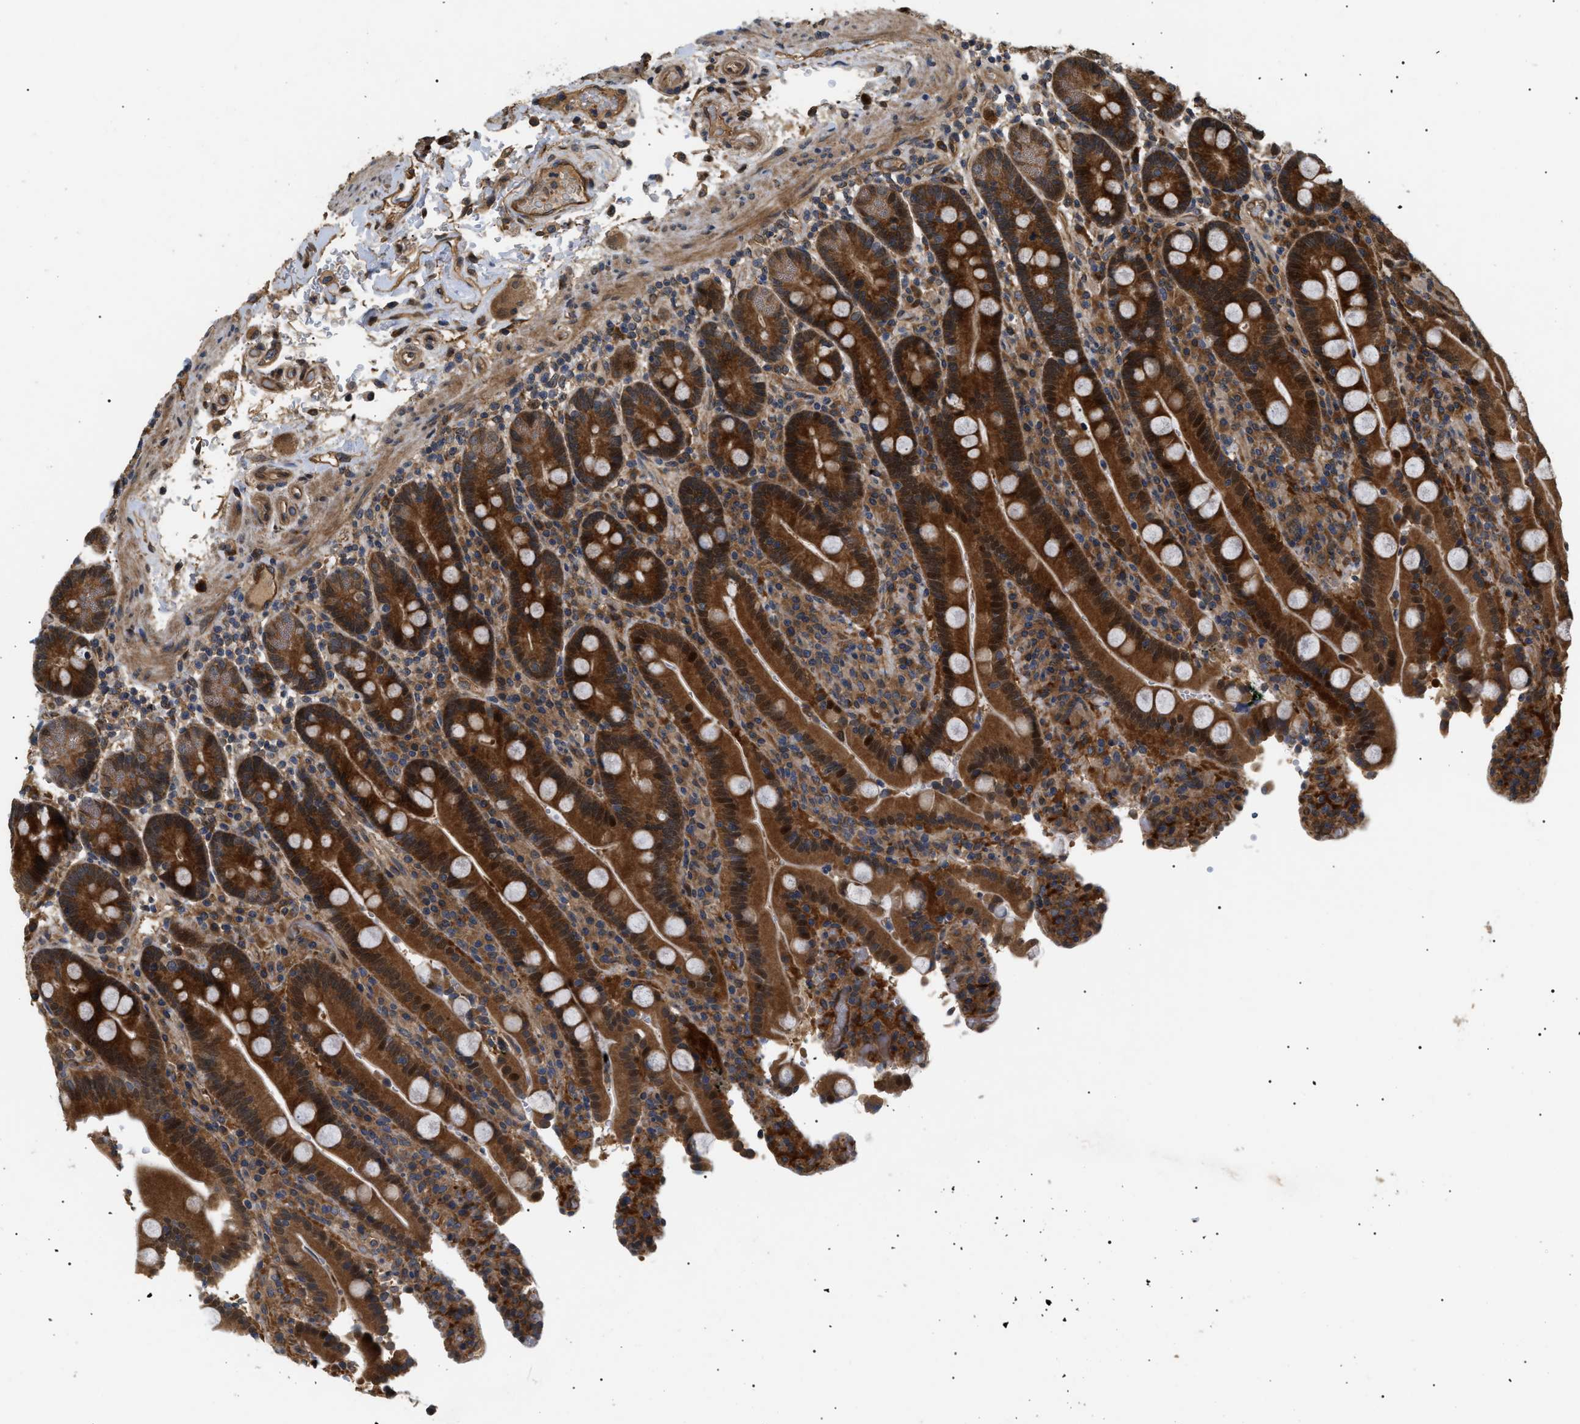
{"staining": {"intensity": "strong", "quantity": ">75%", "location": "cytoplasmic/membranous,nuclear"}, "tissue": "duodenum", "cell_type": "Glandular cells", "image_type": "normal", "snomed": [{"axis": "morphology", "description": "Normal tissue, NOS"}, {"axis": "topography", "description": "Small intestine, NOS"}], "caption": "Immunohistochemistry (IHC) of unremarkable human duodenum demonstrates high levels of strong cytoplasmic/membranous,nuclear positivity in approximately >75% of glandular cells. (DAB IHC, brown staining for protein, blue staining for nuclei).", "gene": "ASTL", "patient": {"sex": "female", "age": 71}}